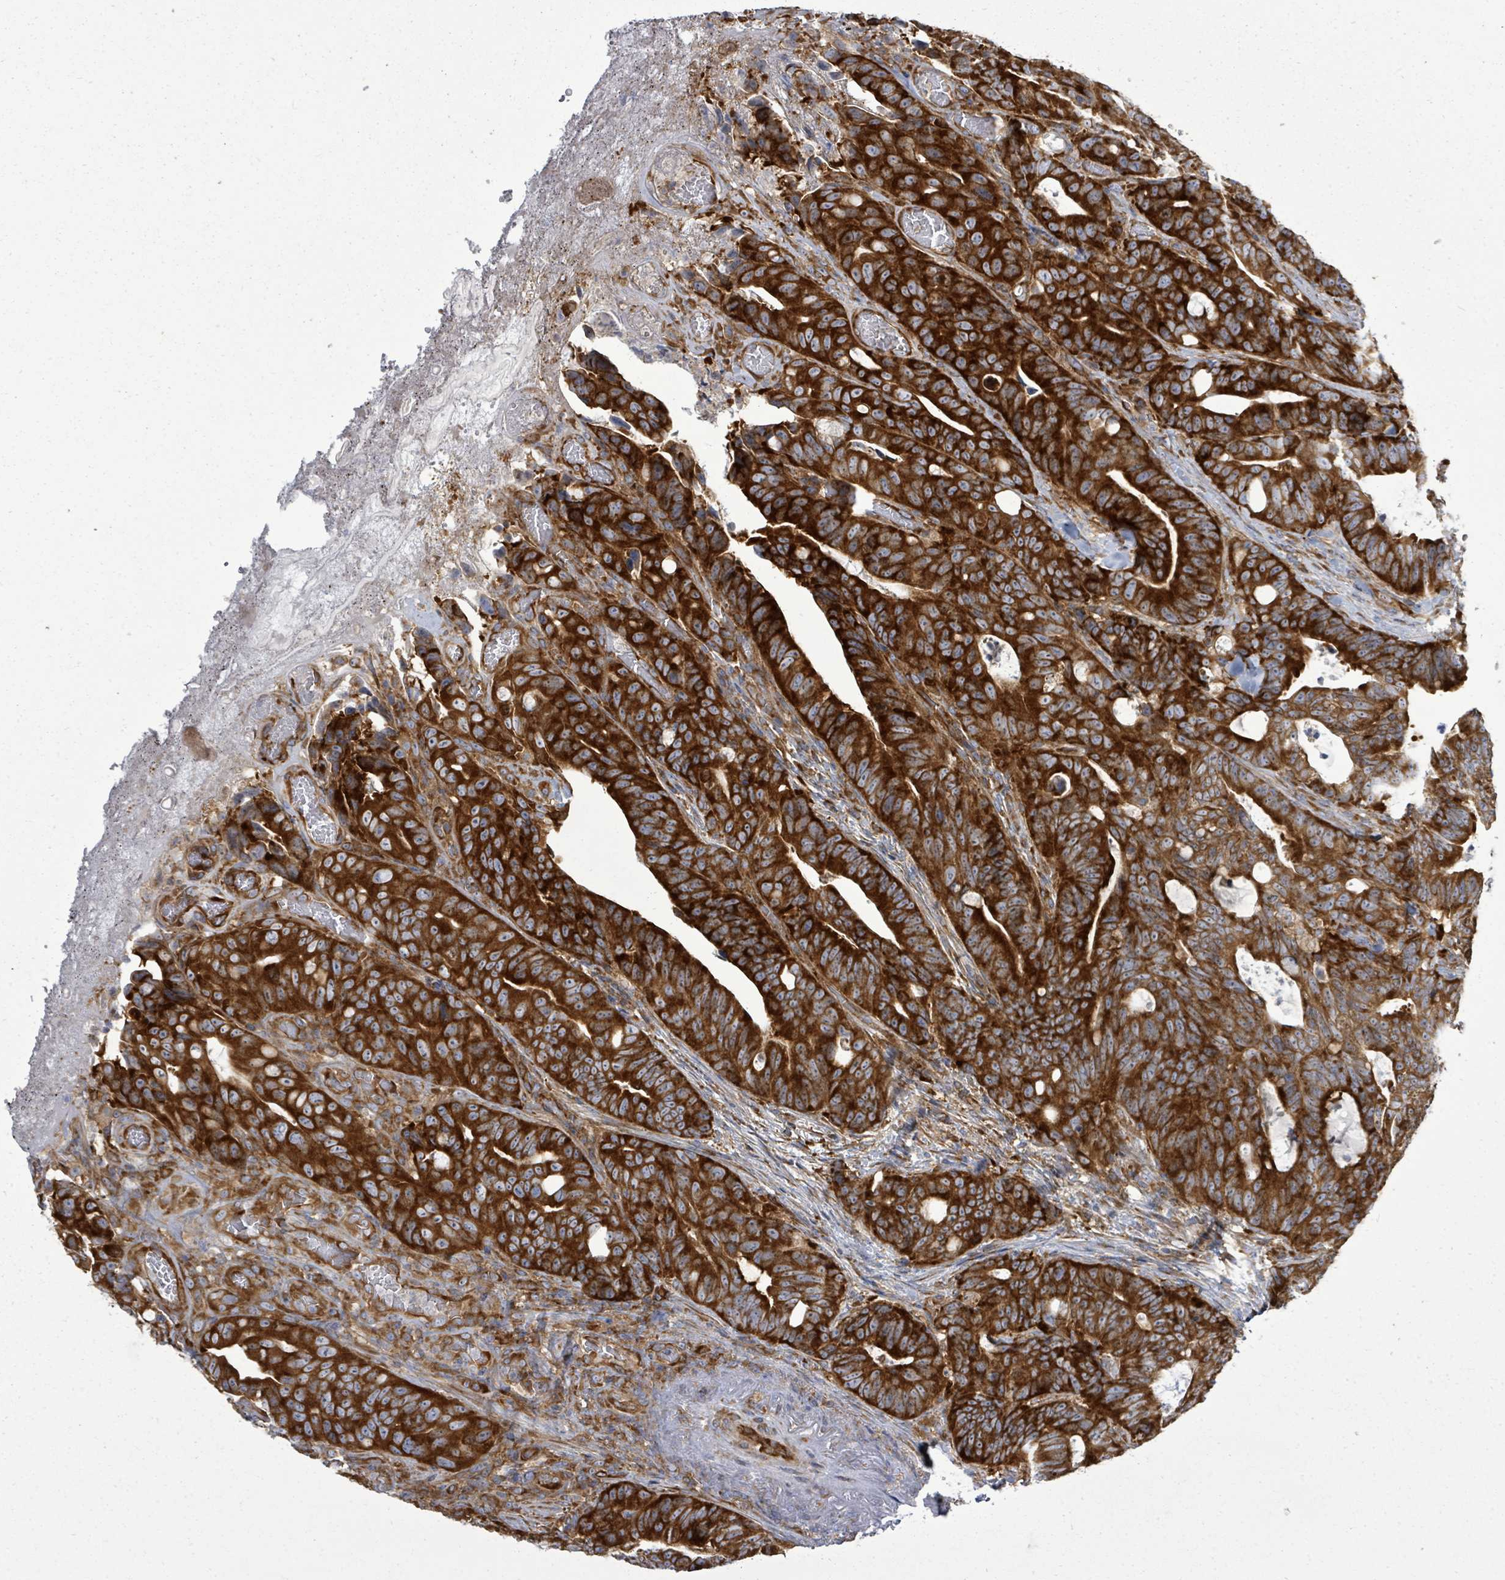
{"staining": {"intensity": "strong", "quantity": ">75%", "location": "cytoplasmic/membranous"}, "tissue": "colorectal cancer", "cell_type": "Tumor cells", "image_type": "cancer", "snomed": [{"axis": "morphology", "description": "Adenocarcinoma, NOS"}, {"axis": "topography", "description": "Colon"}], "caption": "Immunohistochemistry image of human adenocarcinoma (colorectal) stained for a protein (brown), which shows high levels of strong cytoplasmic/membranous staining in about >75% of tumor cells.", "gene": "EIF3C", "patient": {"sex": "female", "age": 82}}